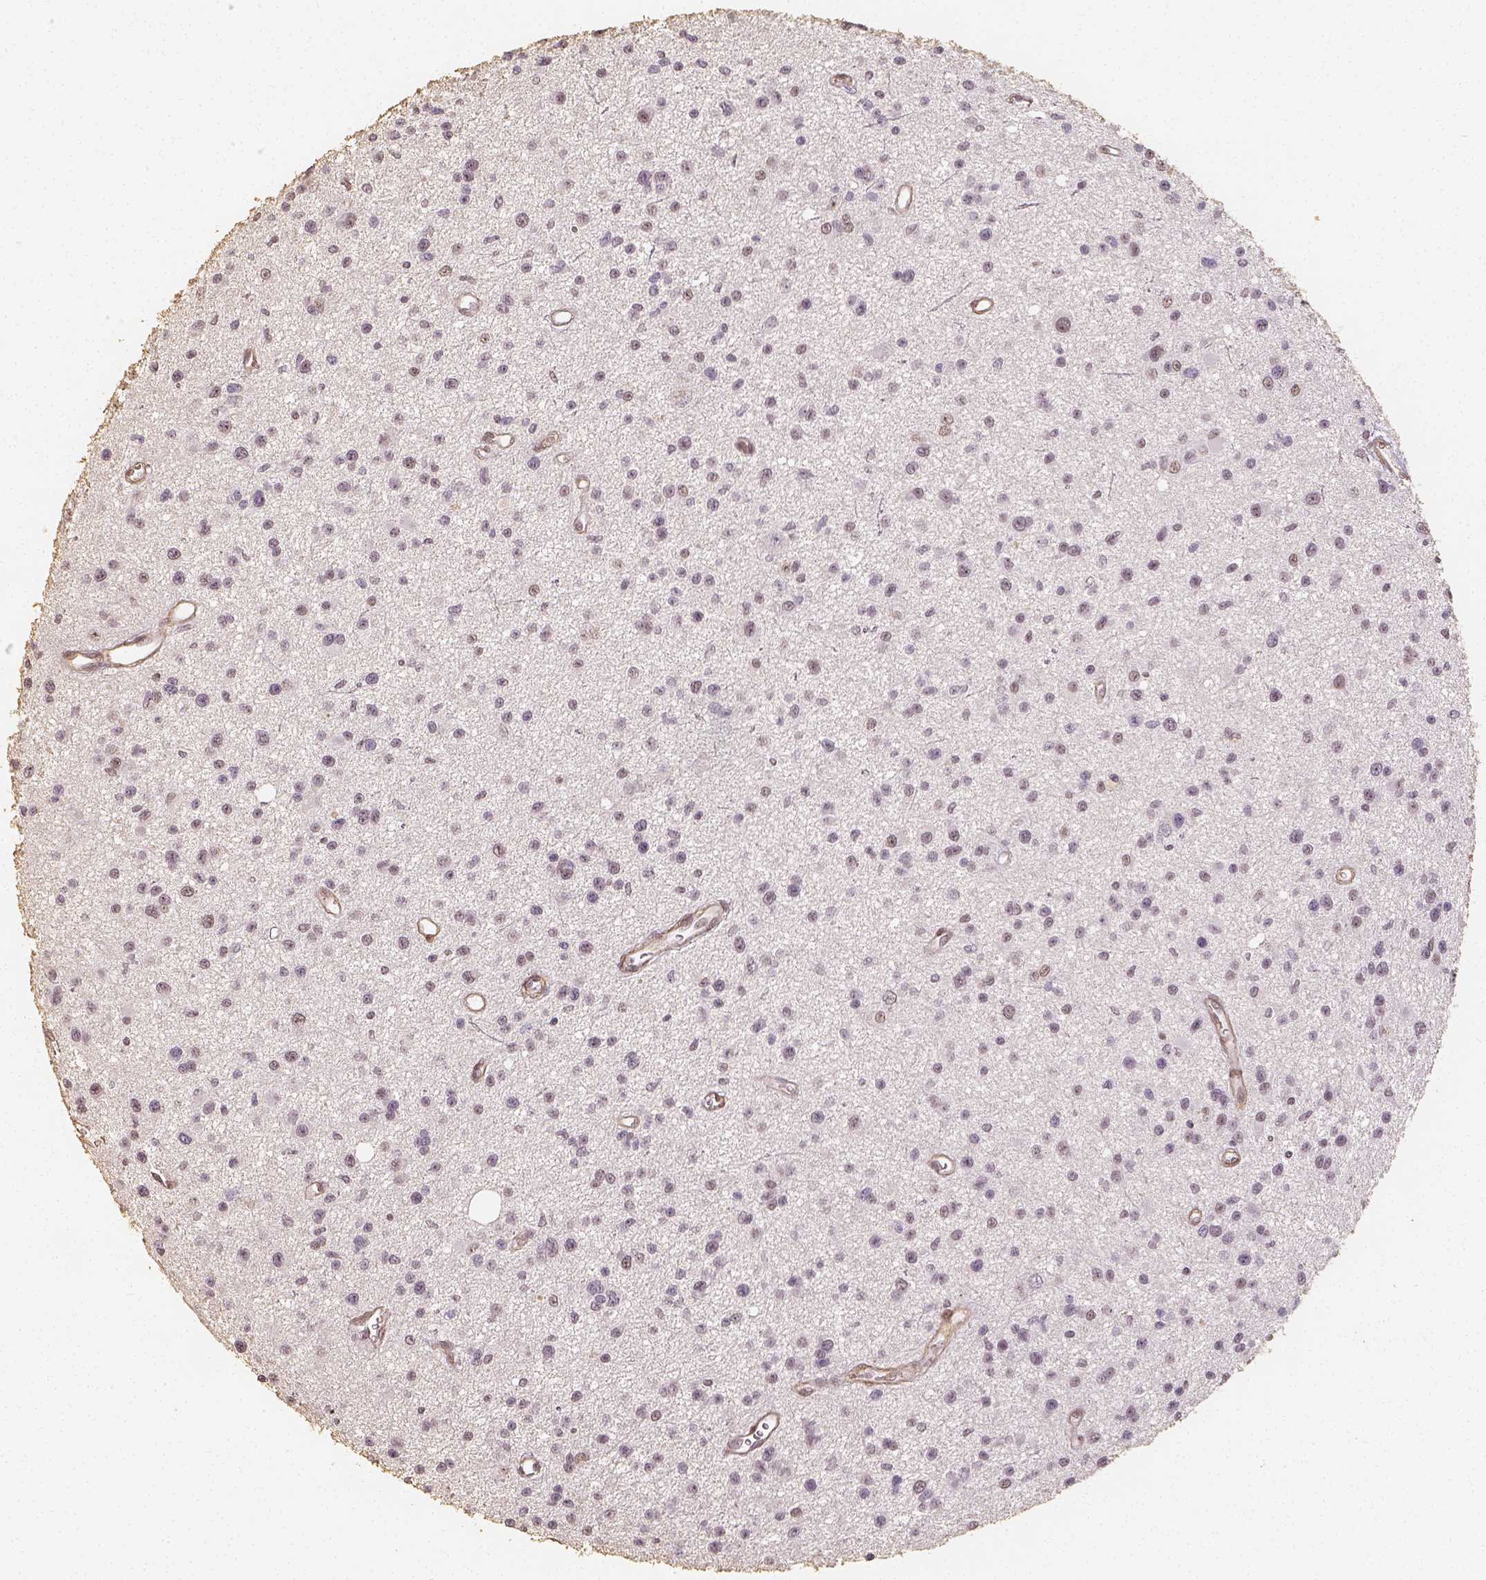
{"staining": {"intensity": "weak", "quantity": "<25%", "location": "nuclear"}, "tissue": "glioma", "cell_type": "Tumor cells", "image_type": "cancer", "snomed": [{"axis": "morphology", "description": "Glioma, malignant, Low grade"}, {"axis": "topography", "description": "Brain"}], "caption": "This is an IHC image of glioma. There is no positivity in tumor cells.", "gene": "HDAC1", "patient": {"sex": "male", "age": 43}}